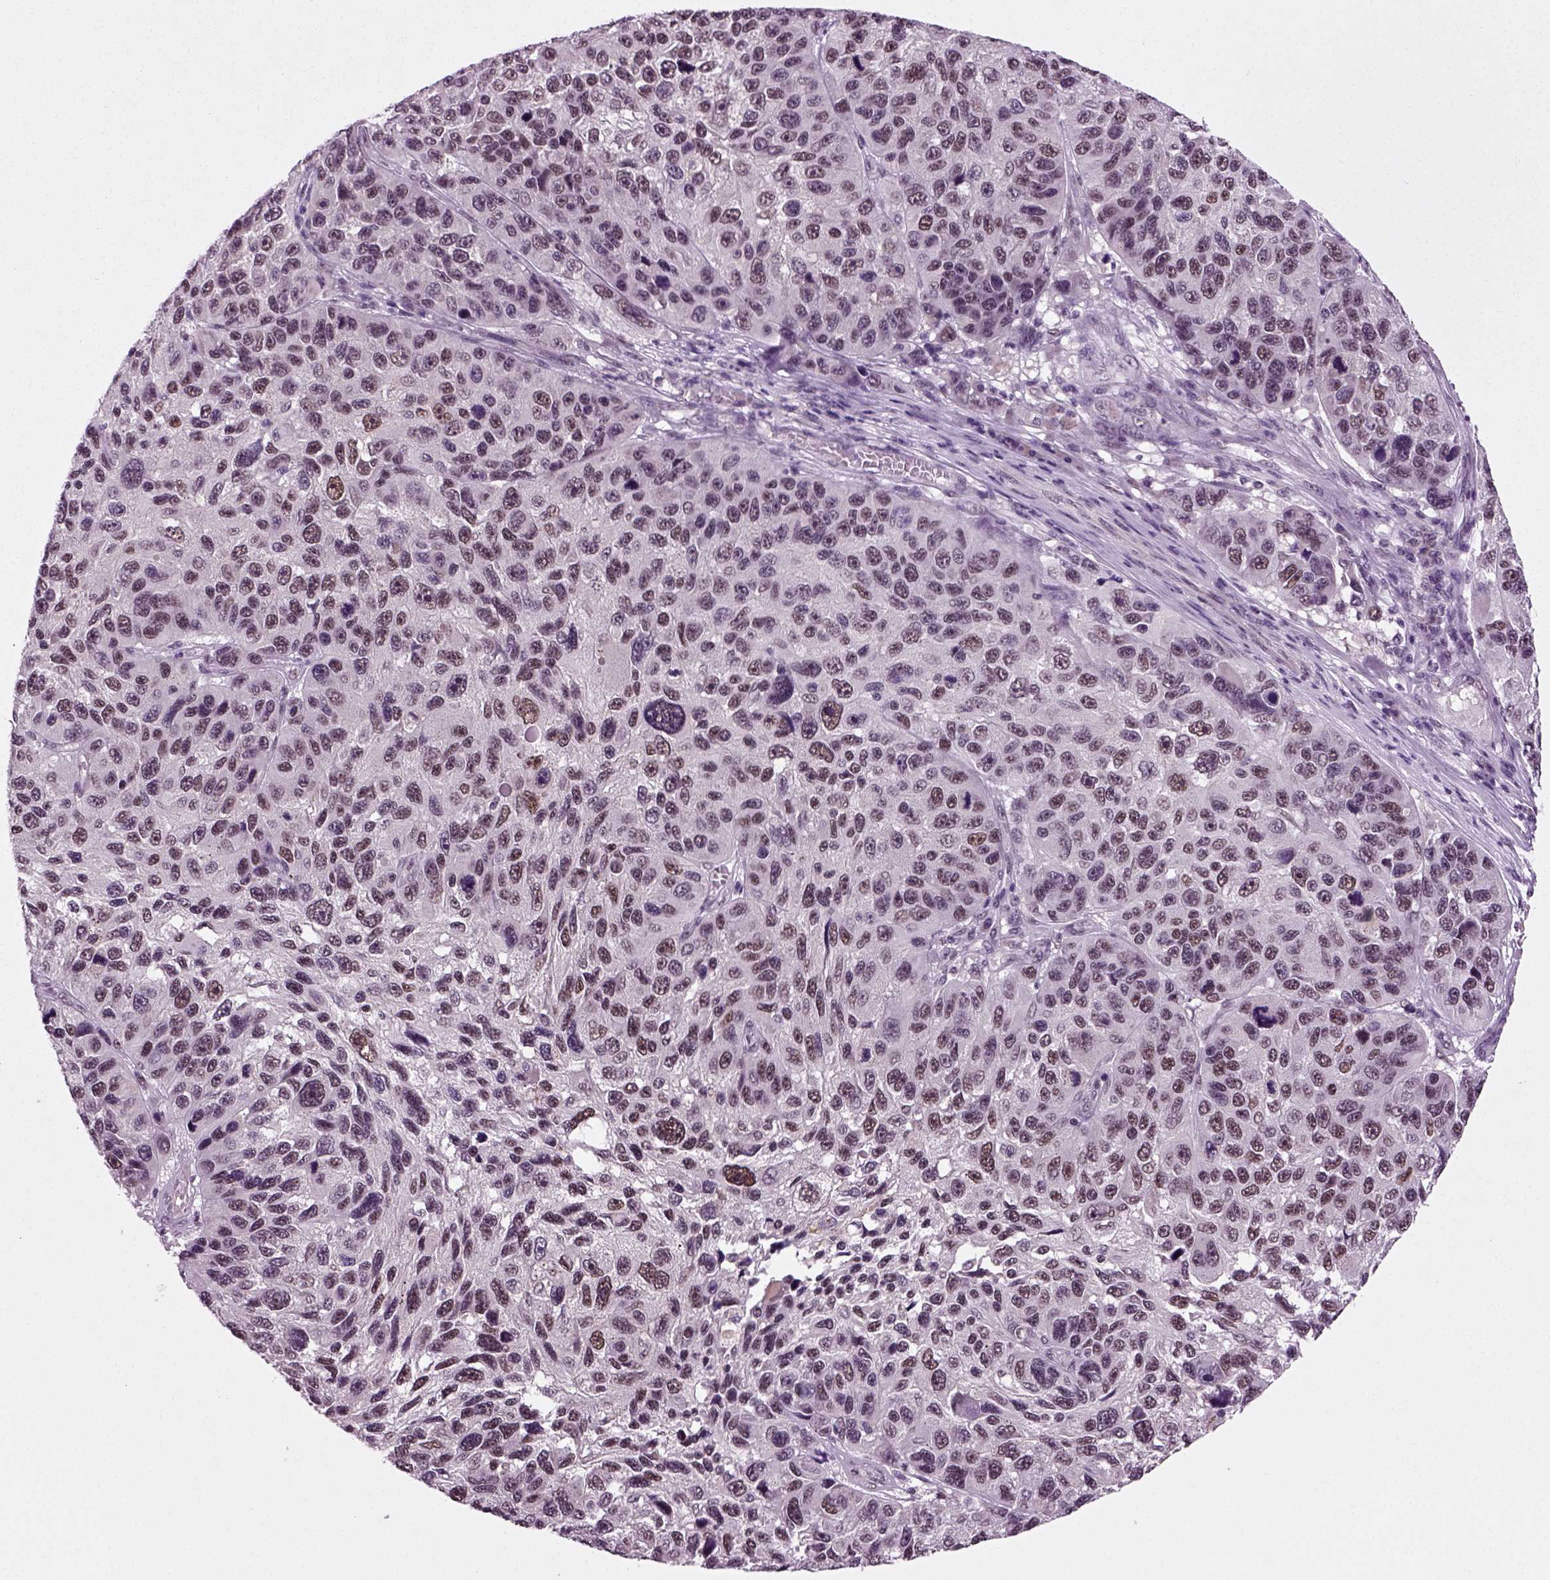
{"staining": {"intensity": "moderate", "quantity": "25%-75%", "location": "nuclear"}, "tissue": "melanoma", "cell_type": "Tumor cells", "image_type": "cancer", "snomed": [{"axis": "morphology", "description": "Malignant melanoma, NOS"}, {"axis": "topography", "description": "Skin"}], "caption": "Immunohistochemistry (IHC) of malignant melanoma displays medium levels of moderate nuclear positivity in about 25%-75% of tumor cells. (brown staining indicates protein expression, while blue staining denotes nuclei).", "gene": "RCOR3", "patient": {"sex": "male", "age": 53}}